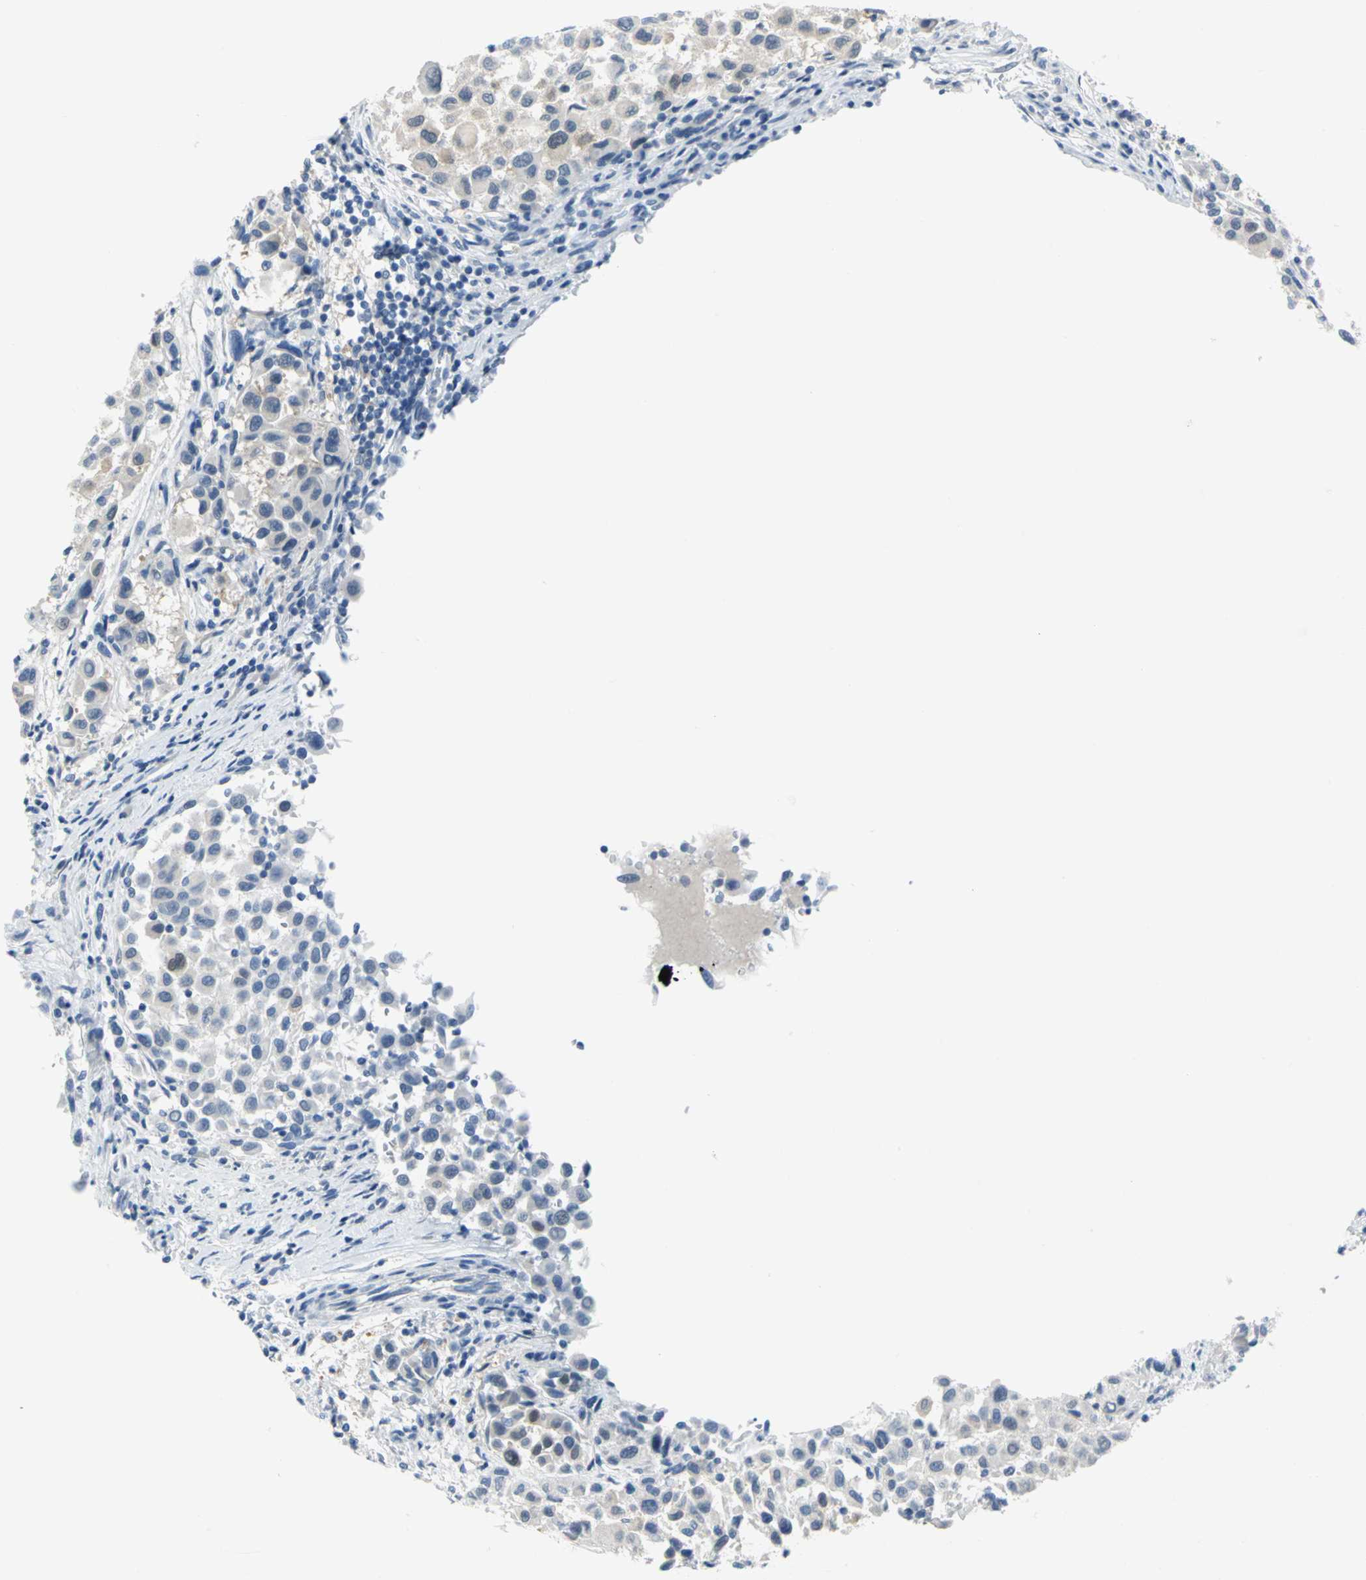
{"staining": {"intensity": "negative", "quantity": "none", "location": "none"}, "tissue": "melanoma", "cell_type": "Tumor cells", "image_type": "cancer", "snomed": [{"axis": "morphology", "description": "Malignant melanoma, Metastatic site"}, {"axis": "topography", "description": "Lymph node"}], "caption": "Immunohistochemistry histopathology image of neoplastic tissue: human malignant melanoma (metastatic site) stained with DAB reveals no significant protein positivity in tumor cells.", "gene": "PKLR", "patient": {"sex": "male", "age": 61}}